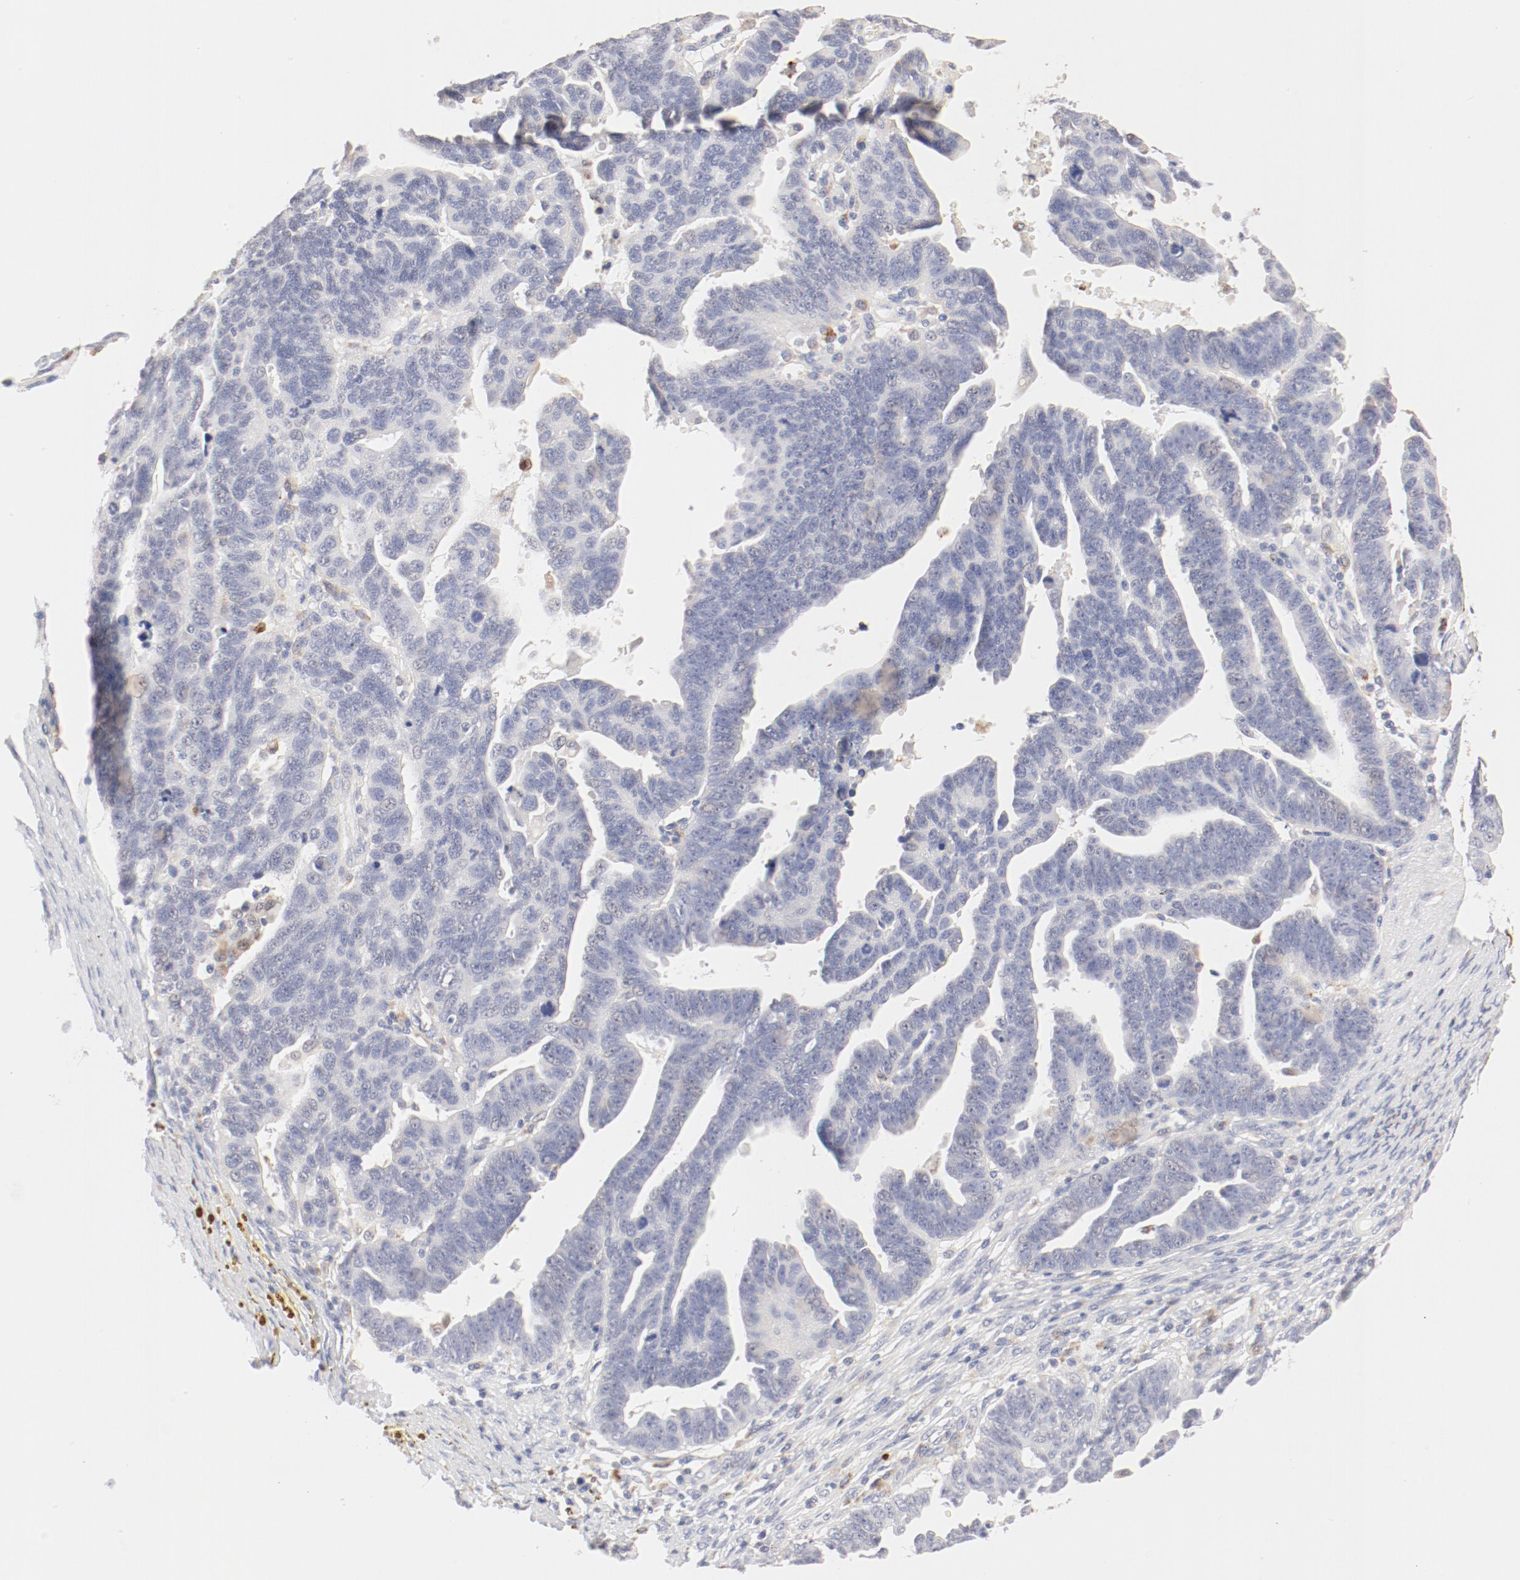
{"staining": {"intensity": "negative", "quantity": "none", "location": "none"}, "tissue": "ovarian cancer", "cell_type": "Tumor cells", "image_type": "cancer", "snomed": [{"axis": "morphology", "description": "Carcinoma, endometroid"}, {"axis": "morphology", "description": "Cystadenocarcinoma, serous, NOS"}, {"axis": "topography", "description": "Ovary"}], "caption": "Protein analysis of ovarian endometroid carcinoma demonstrates no significant positivity in tumor cells. (Brightfield microscopy of DAB IHC at high magnification).", "gene": "CTSH", "patient": {"sex": "female", "age": 45}}